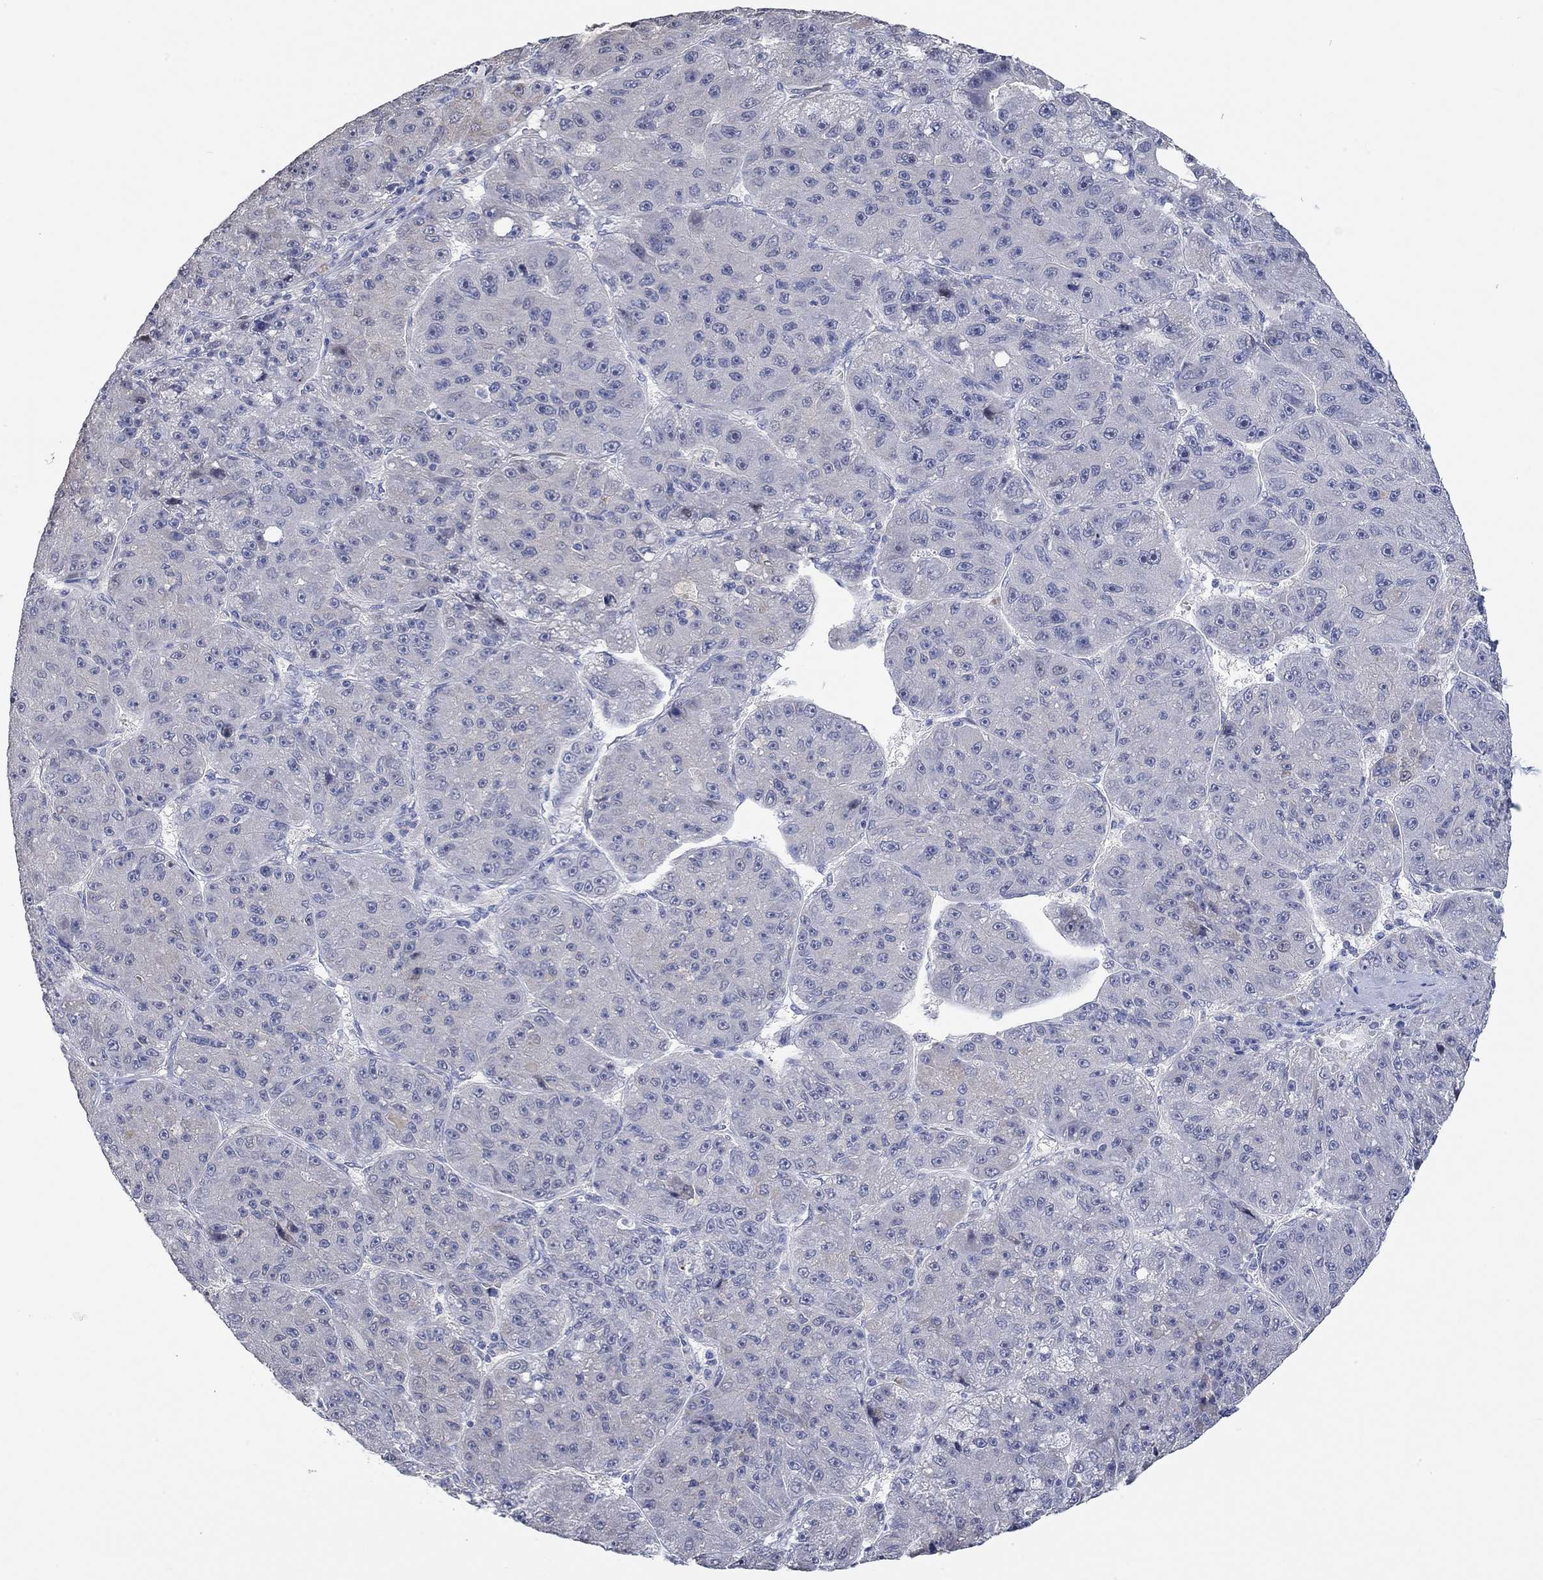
{"staining": {"intensity": "negative", "quantity": "none", "location": "none"}, "tissue": "liver cancer", "cell_type": "Tumor cells", "image_type": "cancer", "snomed": [{"axis": "morphology", "description": "Carcinoma, Hepatocellular, NOS"}, {"axis": "topography", "description": "Liver"}], "caption": "DAB immunohistochemical staining of human hepatocellular carcinoma (liver) exhibits no significant expression in tumor cells. The staining is performed using DAB brown chromogen with nuclei counter-stained in using hematoxylin.", "gene": "PNMA5", "patient": {"sex": "male", "age": 67}}